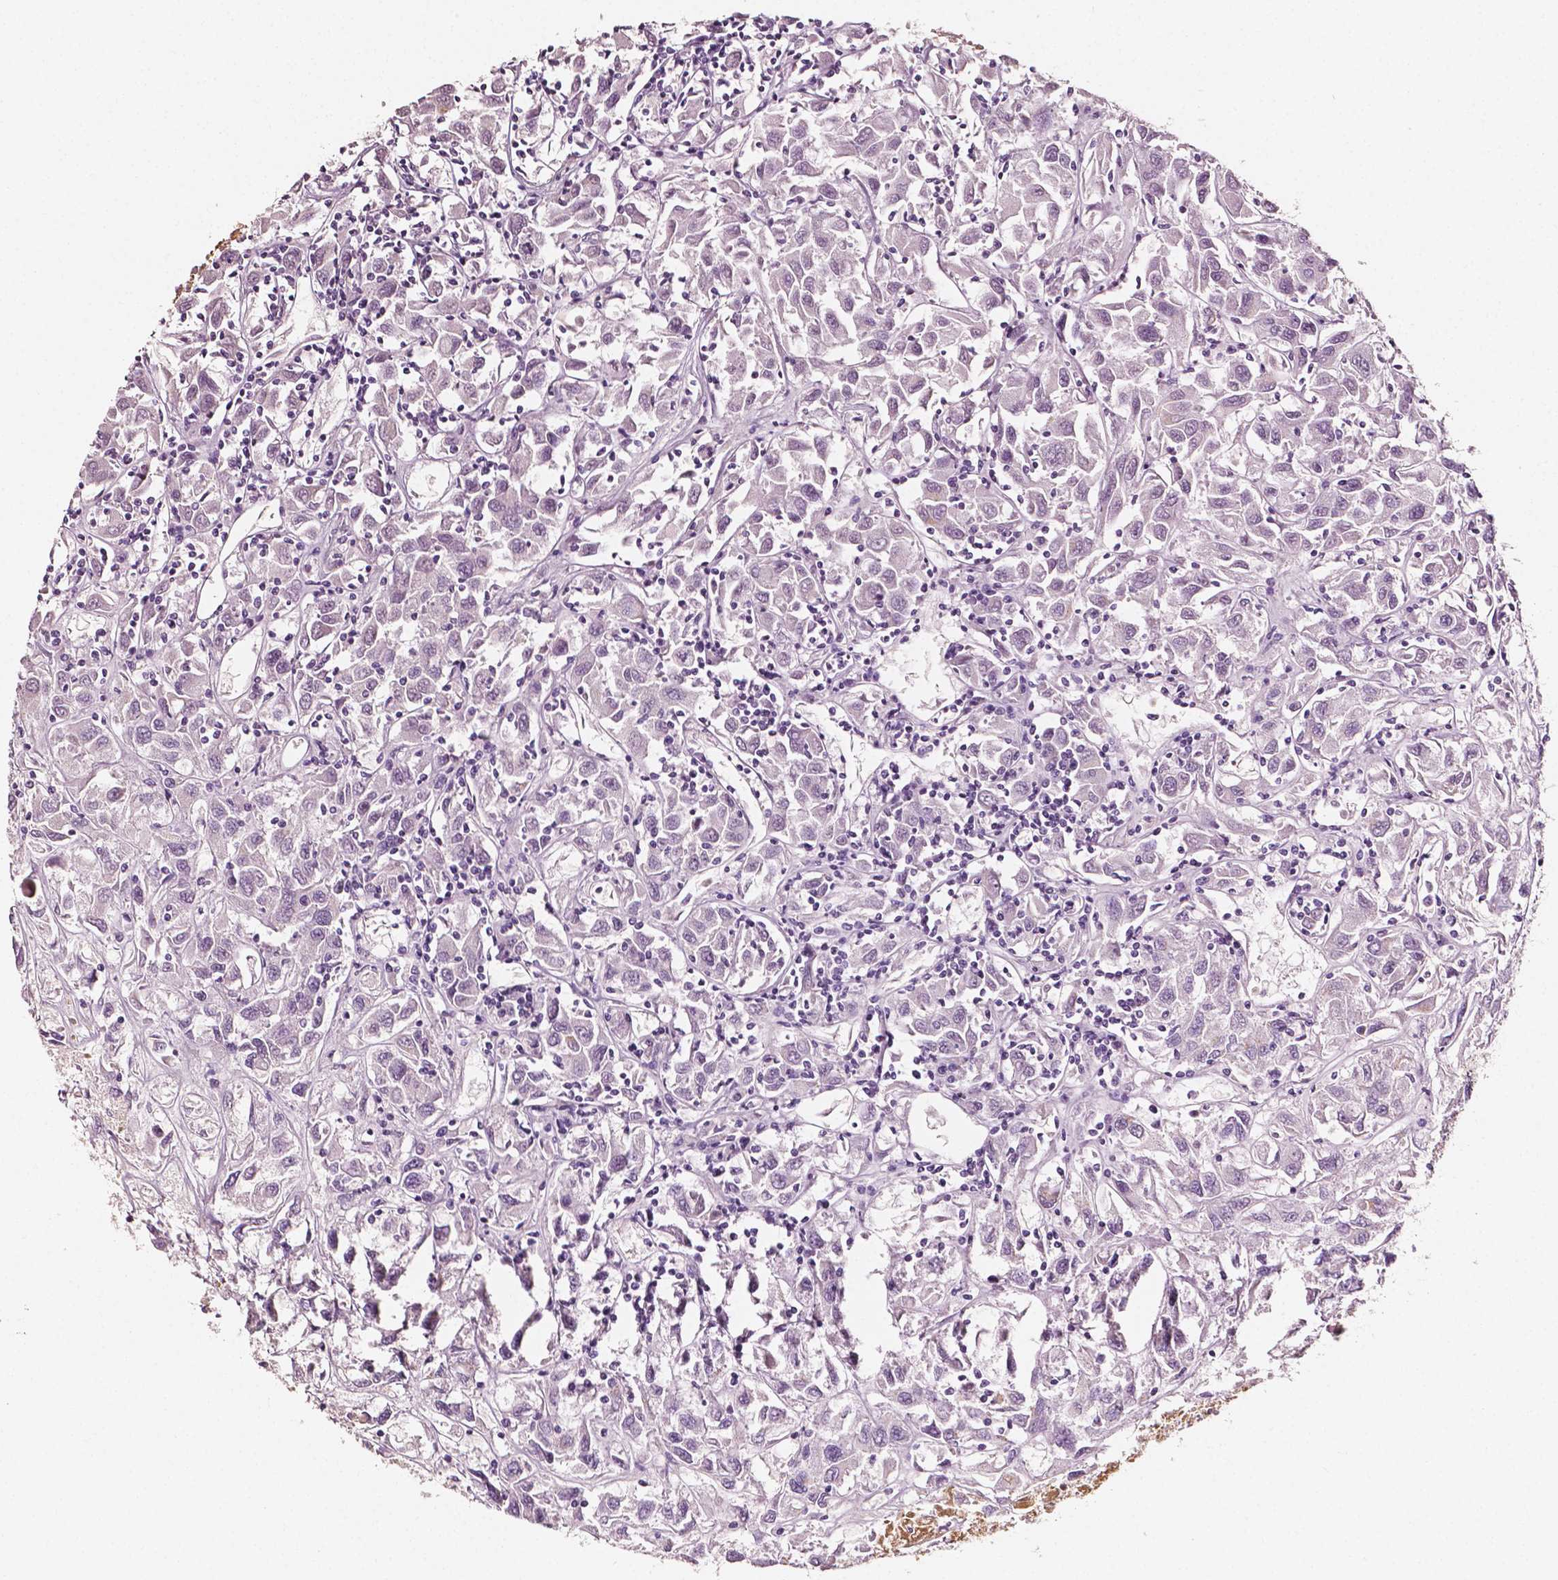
{"staining": {"intensity": "negative", "quantity": "none", "location": "none"}, "tissue": "renal cancer", "cell_type": "Tumor cells", "image_type": "cancer", "snomed": [{"axis": "morphology", "description": "Adenocarcinoma, NOS"}, {"axis": "topography", "description": "Kidney"}], "caption": "DAB immunohistochemical staining of human adenocarcinoma (renal) shows no significant positivity in tumor cells.", "gene": "APOA4", "patient": {"sex": "female", "age": 76}}